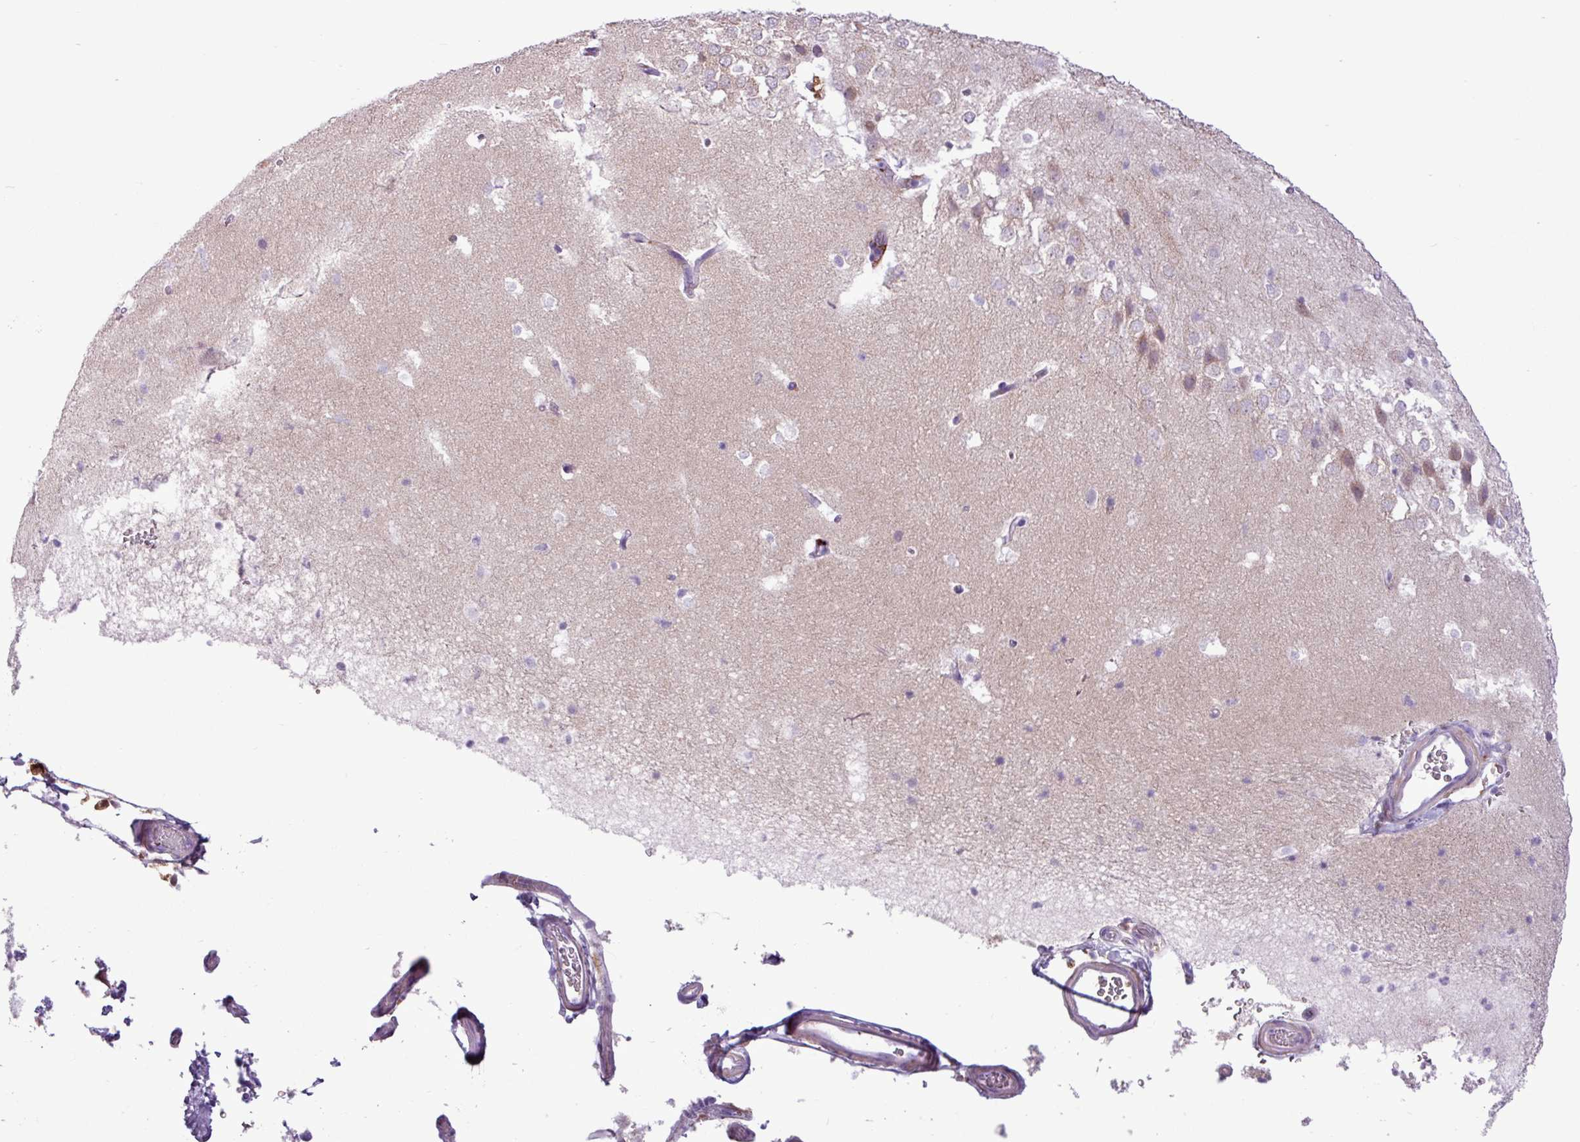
{"staining": {"intensity": "negative", "quantity": "none", "location": "none"}, "tissue": "hippocampus", "cell_type": "Glial cells", "image_type": "normal", "snomed": [{"axis": "morphology", "description": "Normal tissue, NOS"}, {"axis": "topography", "description": "Hippocampus"}], "caption": "High magnification brightfield microscopy of unremarkable hippocampus stained with DAB (3,3'-diaminobenzidine) (brown) and counterstained with hematoxylin (blue): glial cells show no significant staining. Nuclei are stained in blue.", "gene": "TMEM200C", "patient": {"sex": "male", "age": 37}}